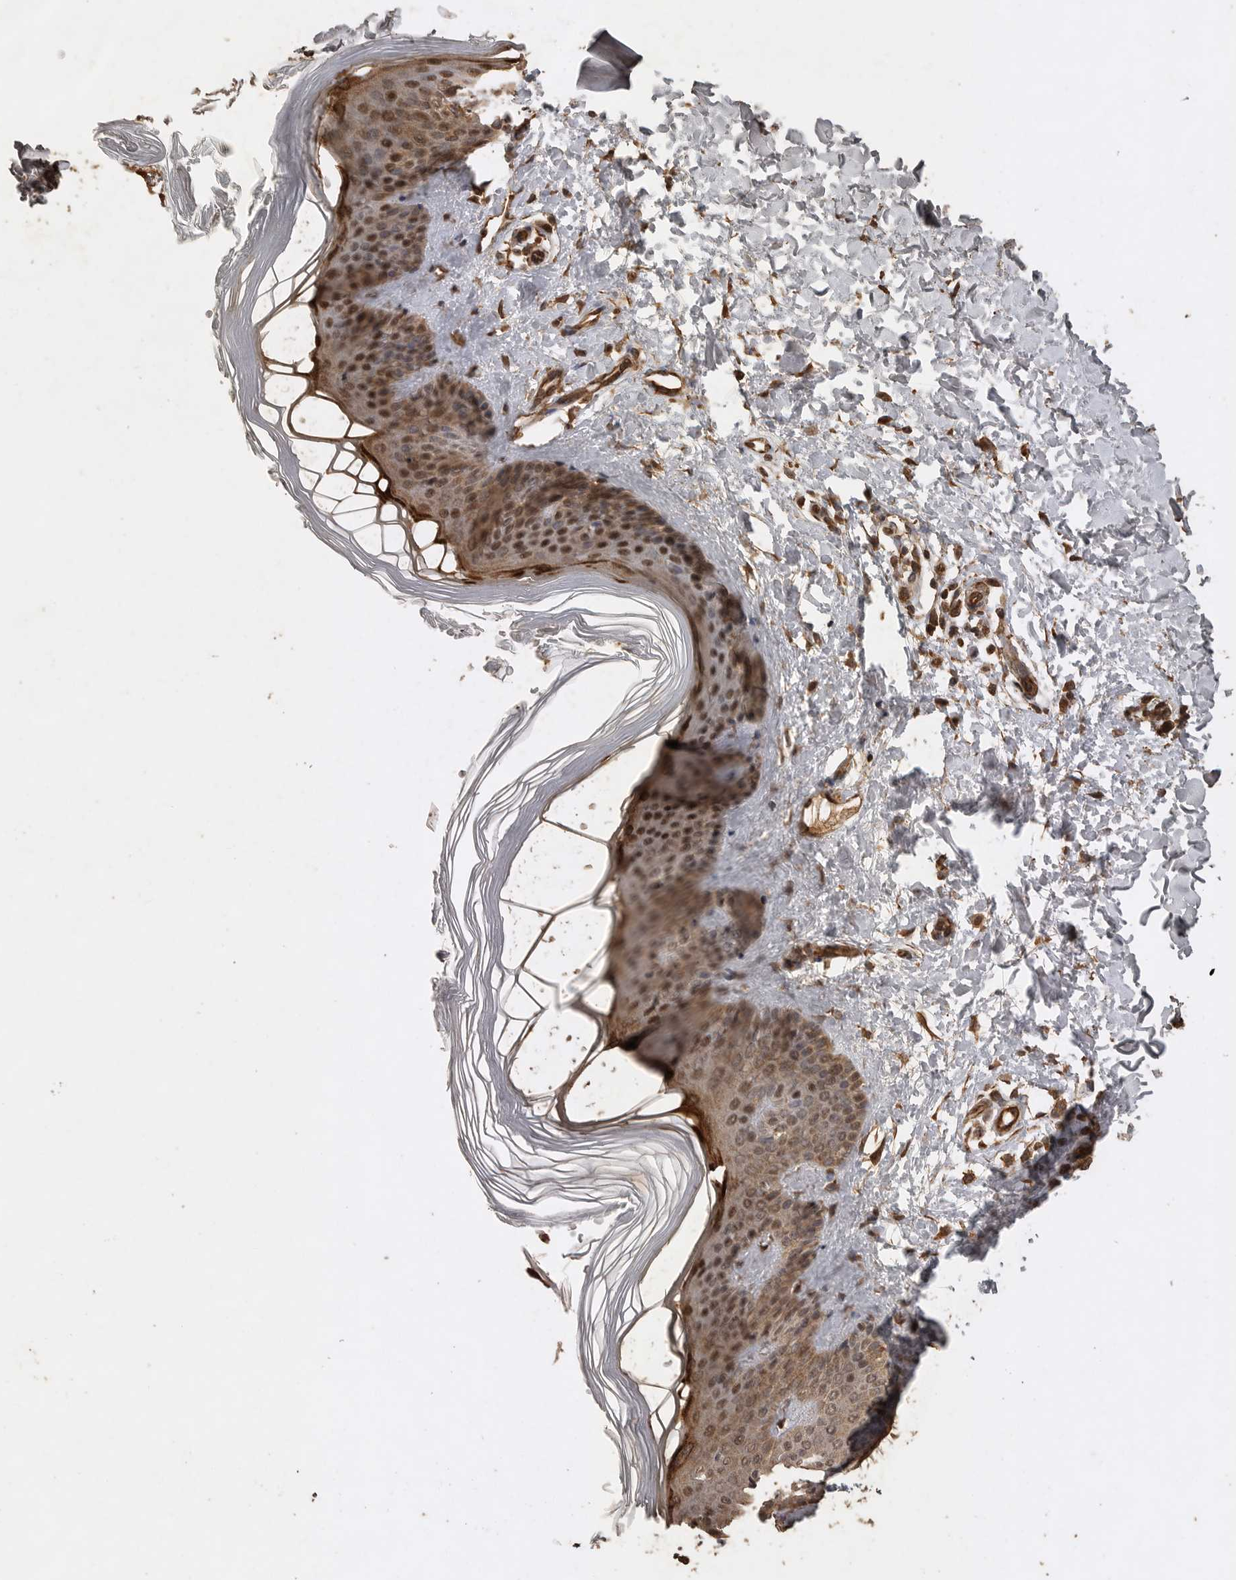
{"staining": {"intensity": "moderate", "quantity": ">75%", "location": "cytoplasmic/membranous"}, "tissue": "skin", "cell_type": "Fibroblasts", "image_type": "normal", "snomed": [{"axis": "morphology", "description": "Normal tissue, NOS"}, {"axis": "morphology", "description": "Malignant melanoma, Metastatic site"}, {"axis": "topography", "description": "Skin"}], "caption": "Fibroblasts demonstrate medium levels of moderate cytoplasmic/membranous expression in about >75% of cells in unremarkable skin.", "gene": "PINK1", "patient": {"sex": "male", "age": 41}}